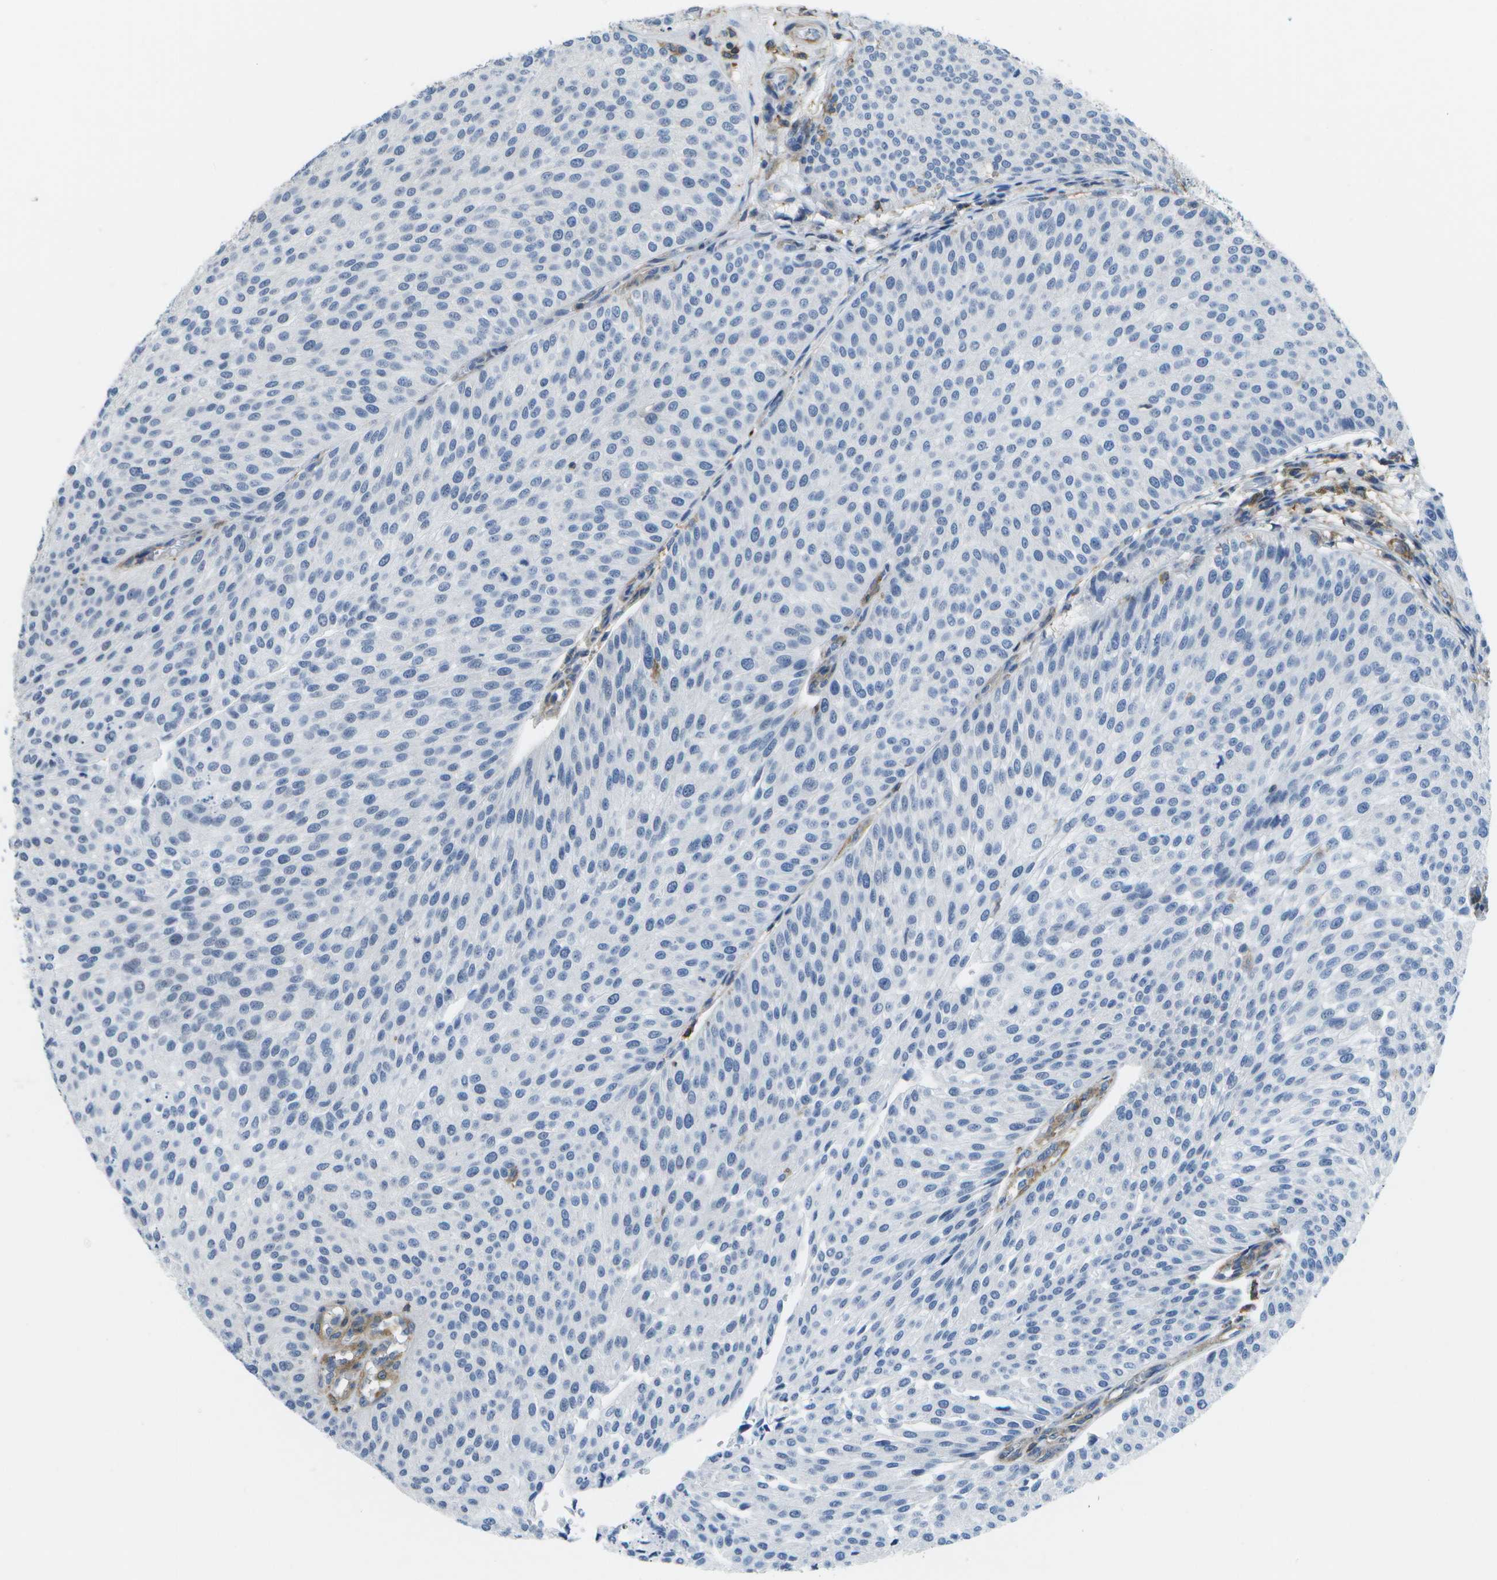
{"staining": {"intensity": "negative", "quantity": "none", "location": "none"}, "tissue": "urothelial cancer", "cell_type": "Tumor cells", "image_type": "cancer", "snomed": [{"axis": "morphology", "description": "Urothelial carcinoma, Low grade"}, {"axis": "topography", "description": "Smooth muscle"}, {"axis": "topography", "description": "Urinary bladder"}], "caption": "Immunohistochemical staining of urothelial carcinoma (low-grade) shows no significant positivity in tumor cells.", "gene": "RCSD1", "patient": {"sex": "male", "age": 60}}